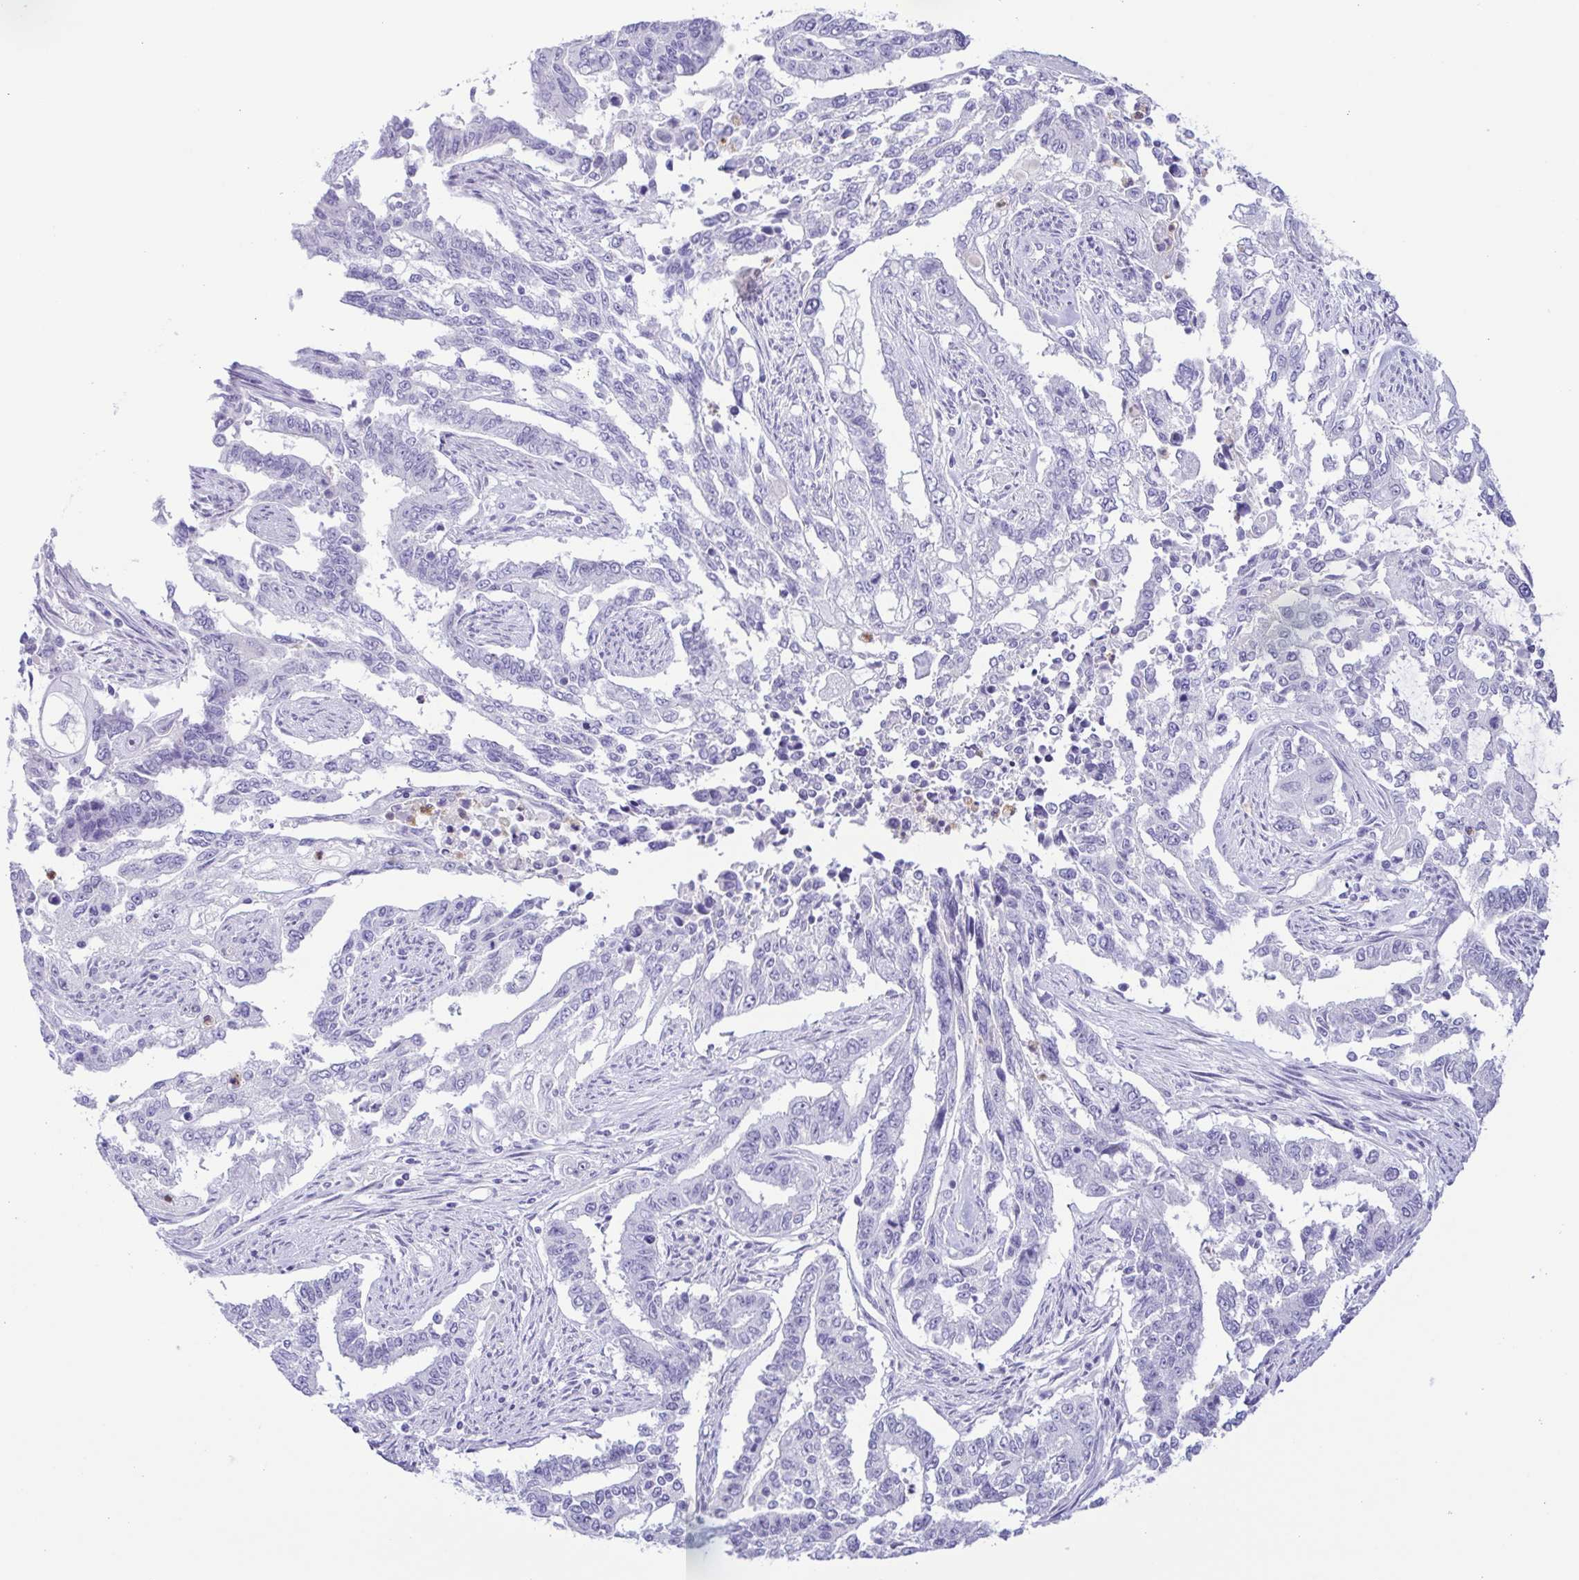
{"staining": {"intensity": "negative", "quantity": "none", "location": "none"}, "tissue": "endometrial cancer", "cell_type": "Tumor cells", "image_type": "cancer", "snomed": [{"axis": "morphology", "description": "Adenocarcinoma, NOS"}, {"axis": "topography", "description": "Uterus"}], "caption": "A micrograph of human adenocarcinoma (endometrial) is negative for staining in tumor cells. Brightfield microscopy of IHC stained with DAB (brown) and hematoxylin (blue), captured at high magnification.", "gene": "AZU1", "patient": {"sex": "female", "age": 59}}